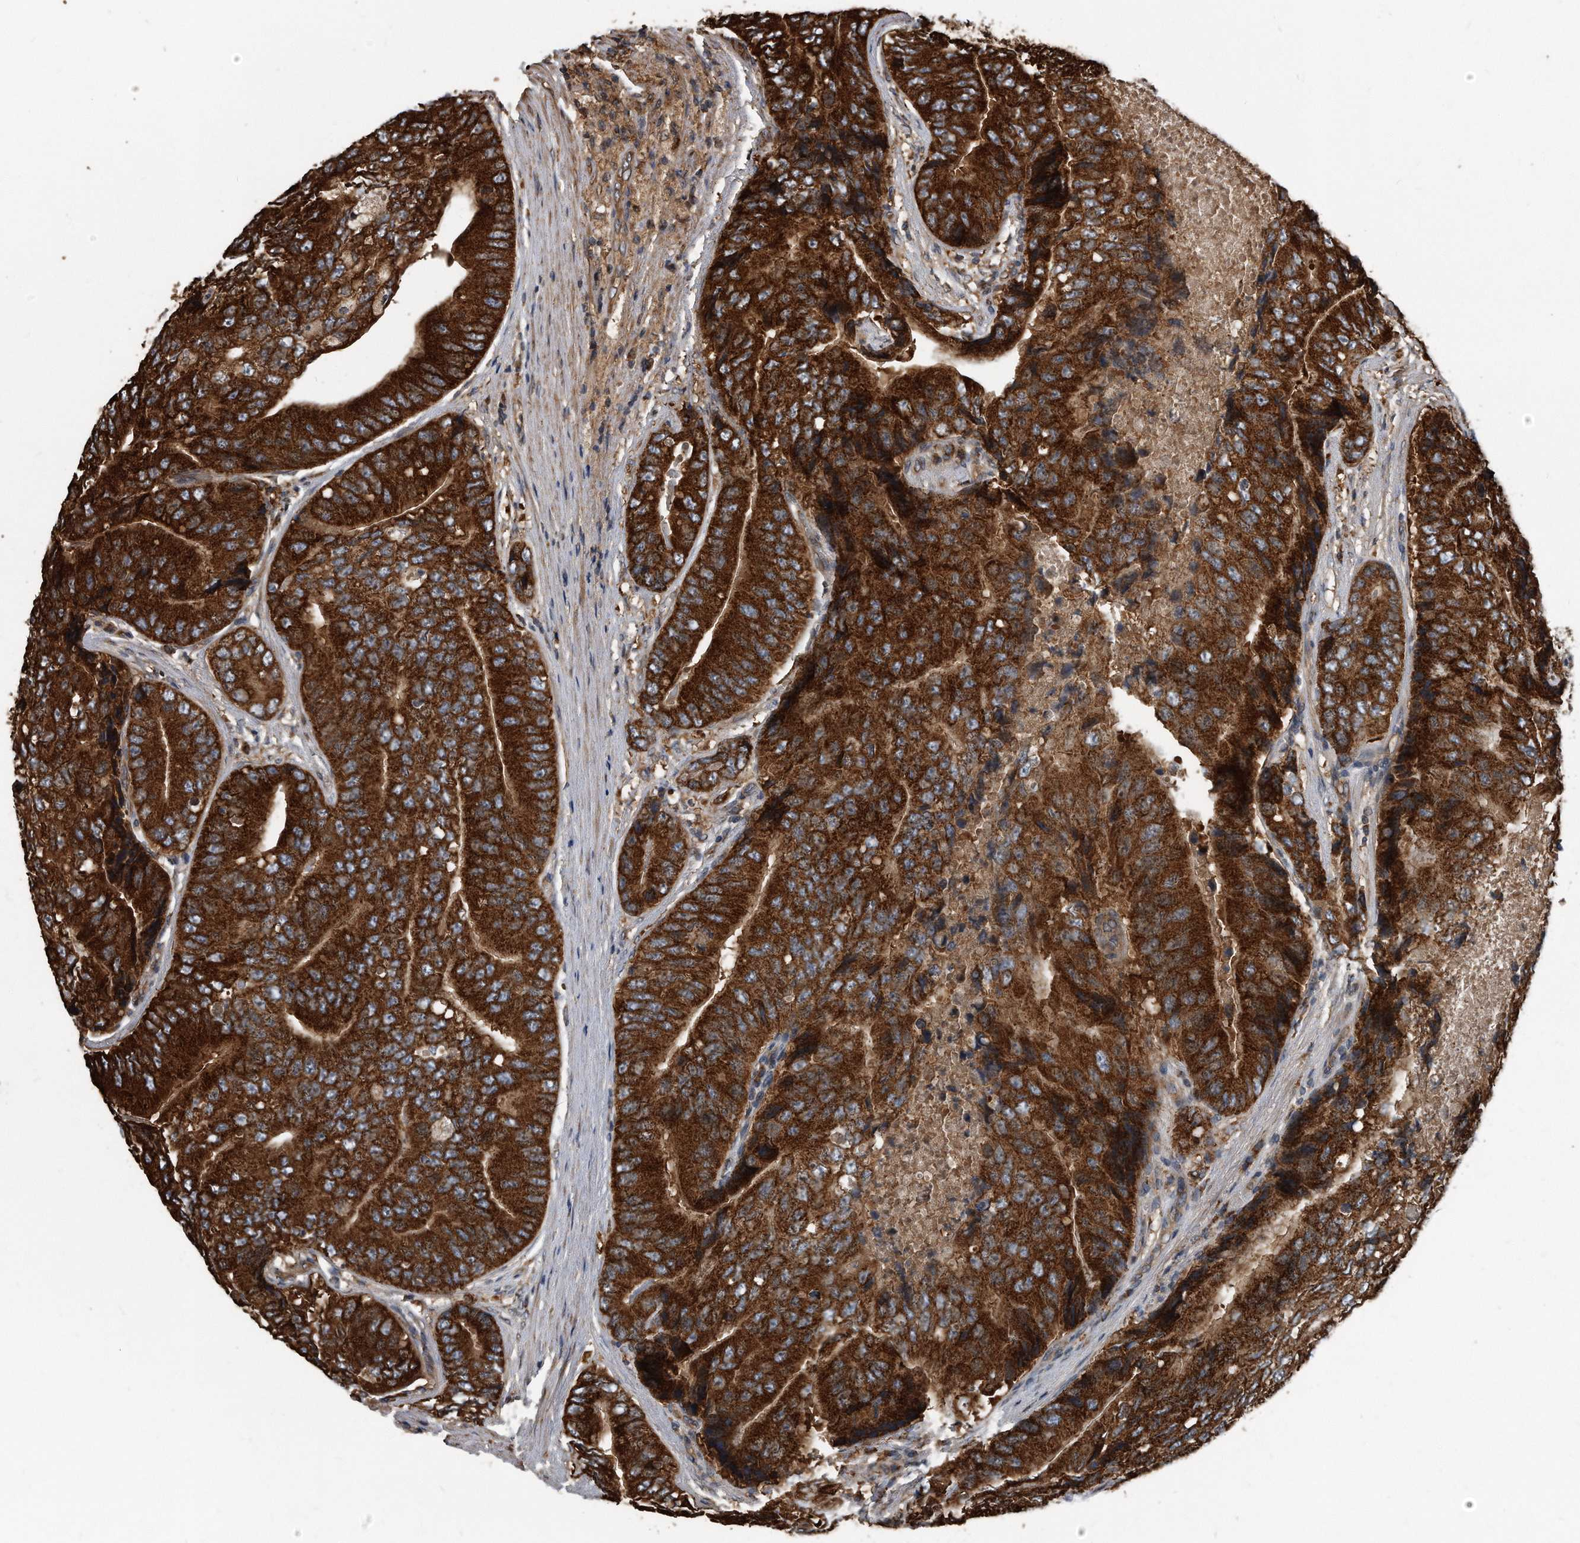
{"staining": {"intensity": "strong", "quantity": ">75%", "location": "cytoplasmic/membranous"}, "tissue": "prostate cancer", "cell_type": "Tumor cells", "image_type": "cancer", "snomed": [{"axis": "morphology", "description": "Adenocarcinoma, High grade"}, {"axis": "topography", "description": "Prostate"}], "caption": "Immunohistochemistry histopathology image of neoplastic tissue: adenocarcinoma (high-grade) (prostate) stained using IHC demonstrates high levels of strong protein expression localized specifically in the cytoplasmic/membranous of tumor cells, appearing as a cytoplasmic/membranous brown color.", "gene": "FAM136A", "patient": {"sex": "male", "age": 70}}